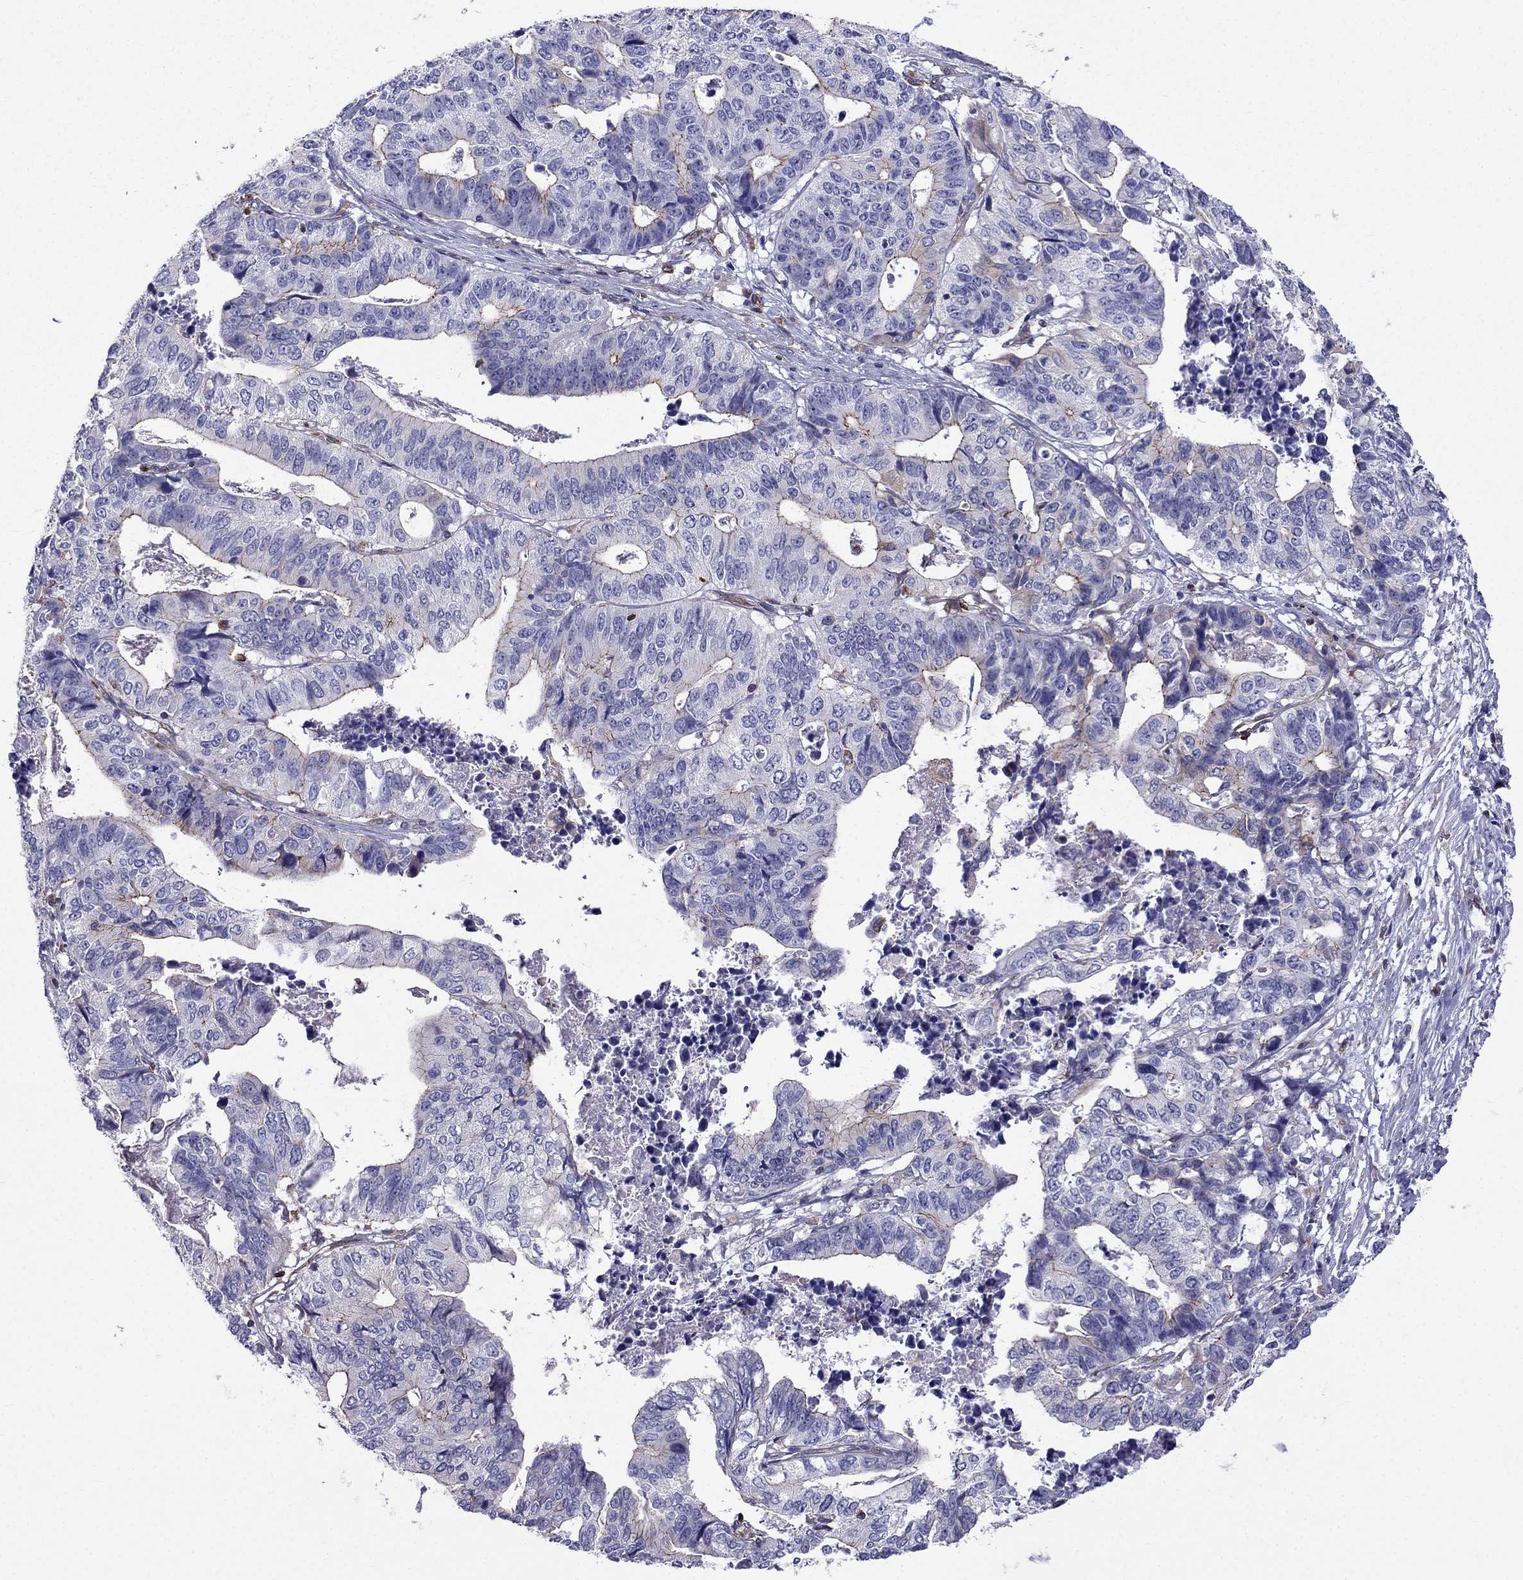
{"staining": {"intensity": "negative", "quantity": "none", "location": "none"}, "tissue": "stomach cancer", "cell_type": "Tumor cells", "image_type": "cancer", "snomed": [{"axis": "morphology", "description": "Adenocarcinoma, NOS"}, {"axis": "topography", "description": "Stomach, upper"}], "caption": "The immunohistochemistry (IHC) histopathology image has no significant staining in tumor cells of adenocarcinoma (stomach) tissue.", "gene": "GNAL", "patient": {"sex": "female", "age": 67}}